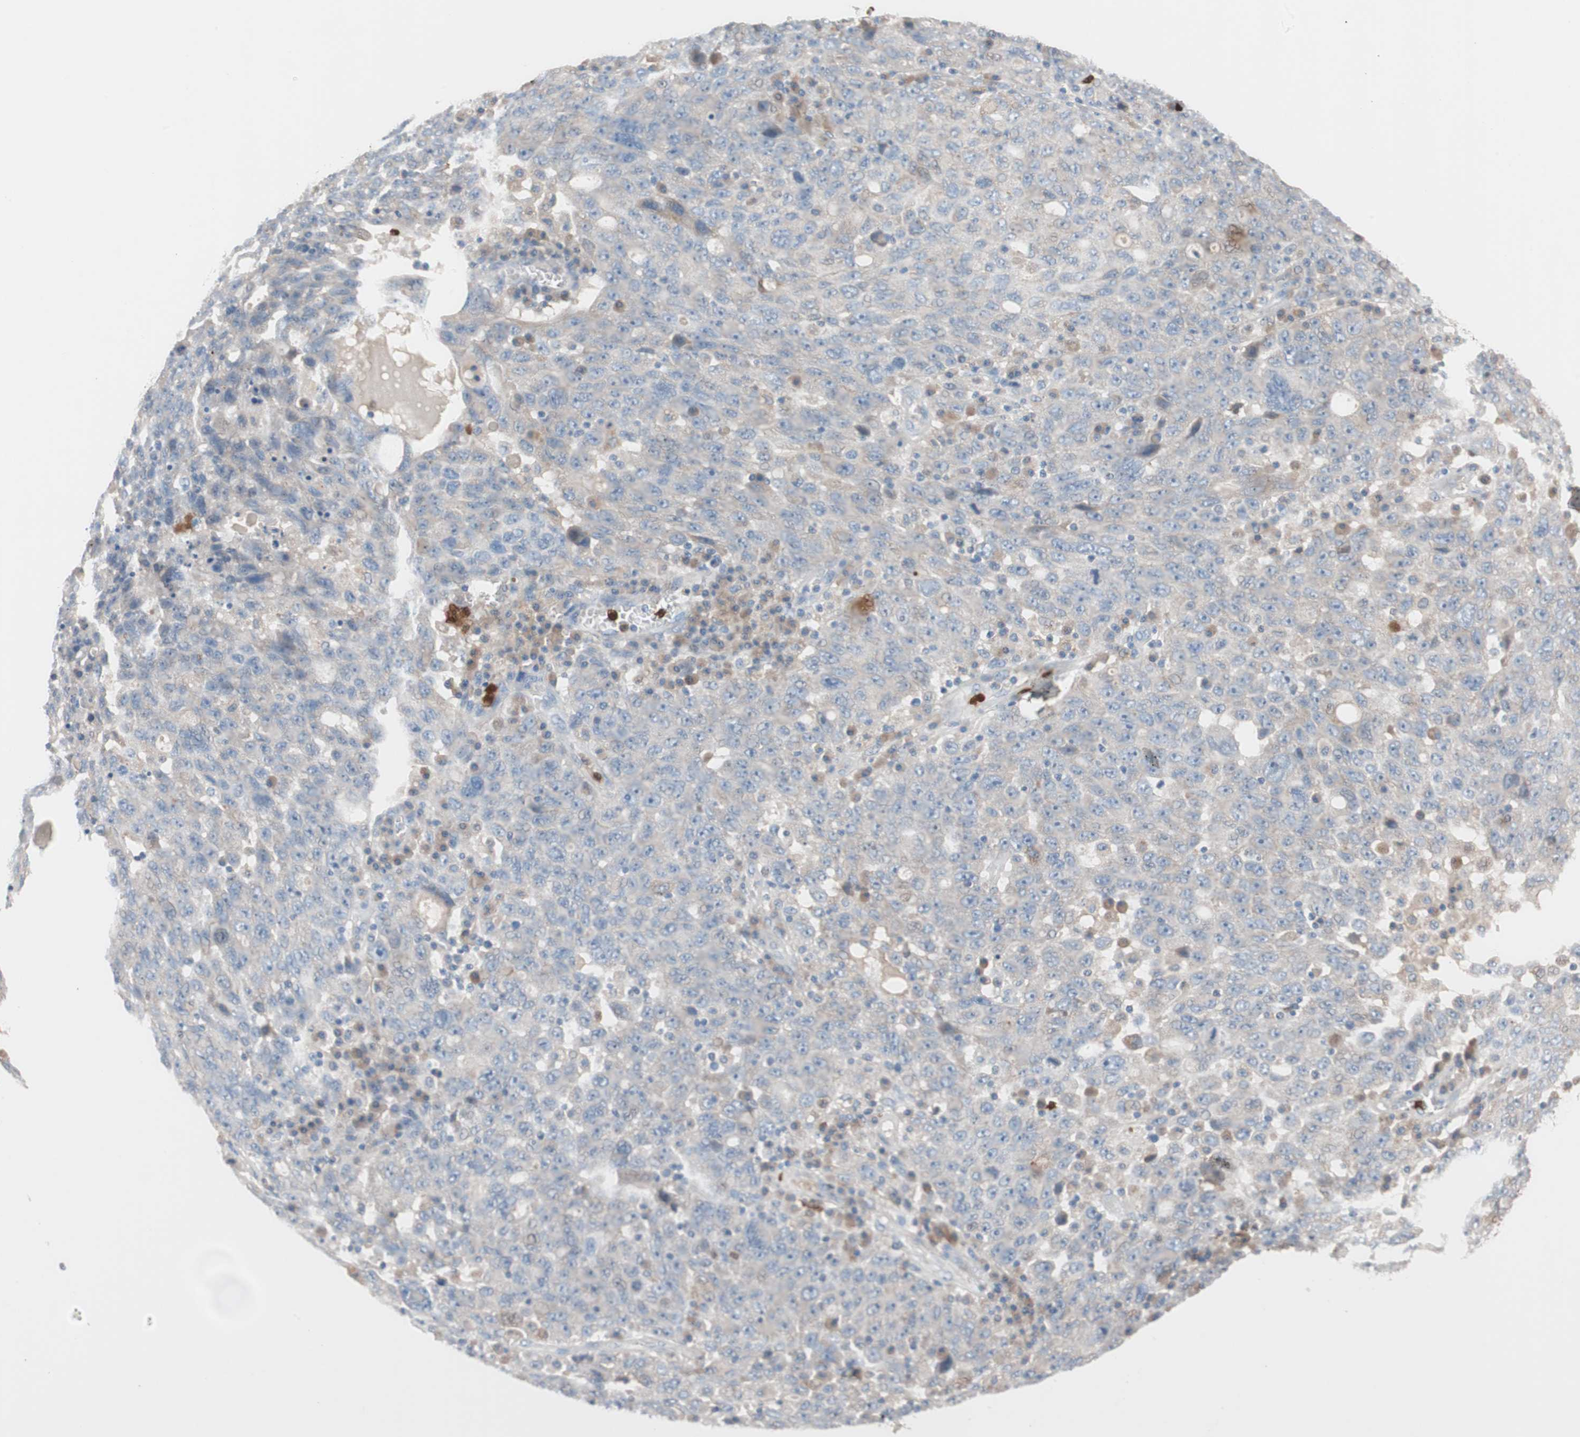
{"staining": {"intensity": "moderate", "quantity": "<25%", "location": "cytoplasmic/membranous"}, "tissue": "ovarian cancer", "cell_type": "Tumor cells", "image_type": "cancer", "snomed": [{"axis": "morphology", "description": "Carcinoma, endometroid"}, {"axis": "topography", "description": "Ovary"}], "caption": "Moderate cytoplasmic/membranous positivity for a protein is present in about <25% of tumor cells of ovarian cancer using IHC.", "gene": "CLEC4D", "patient": {"sex": "female", "age": 62}}